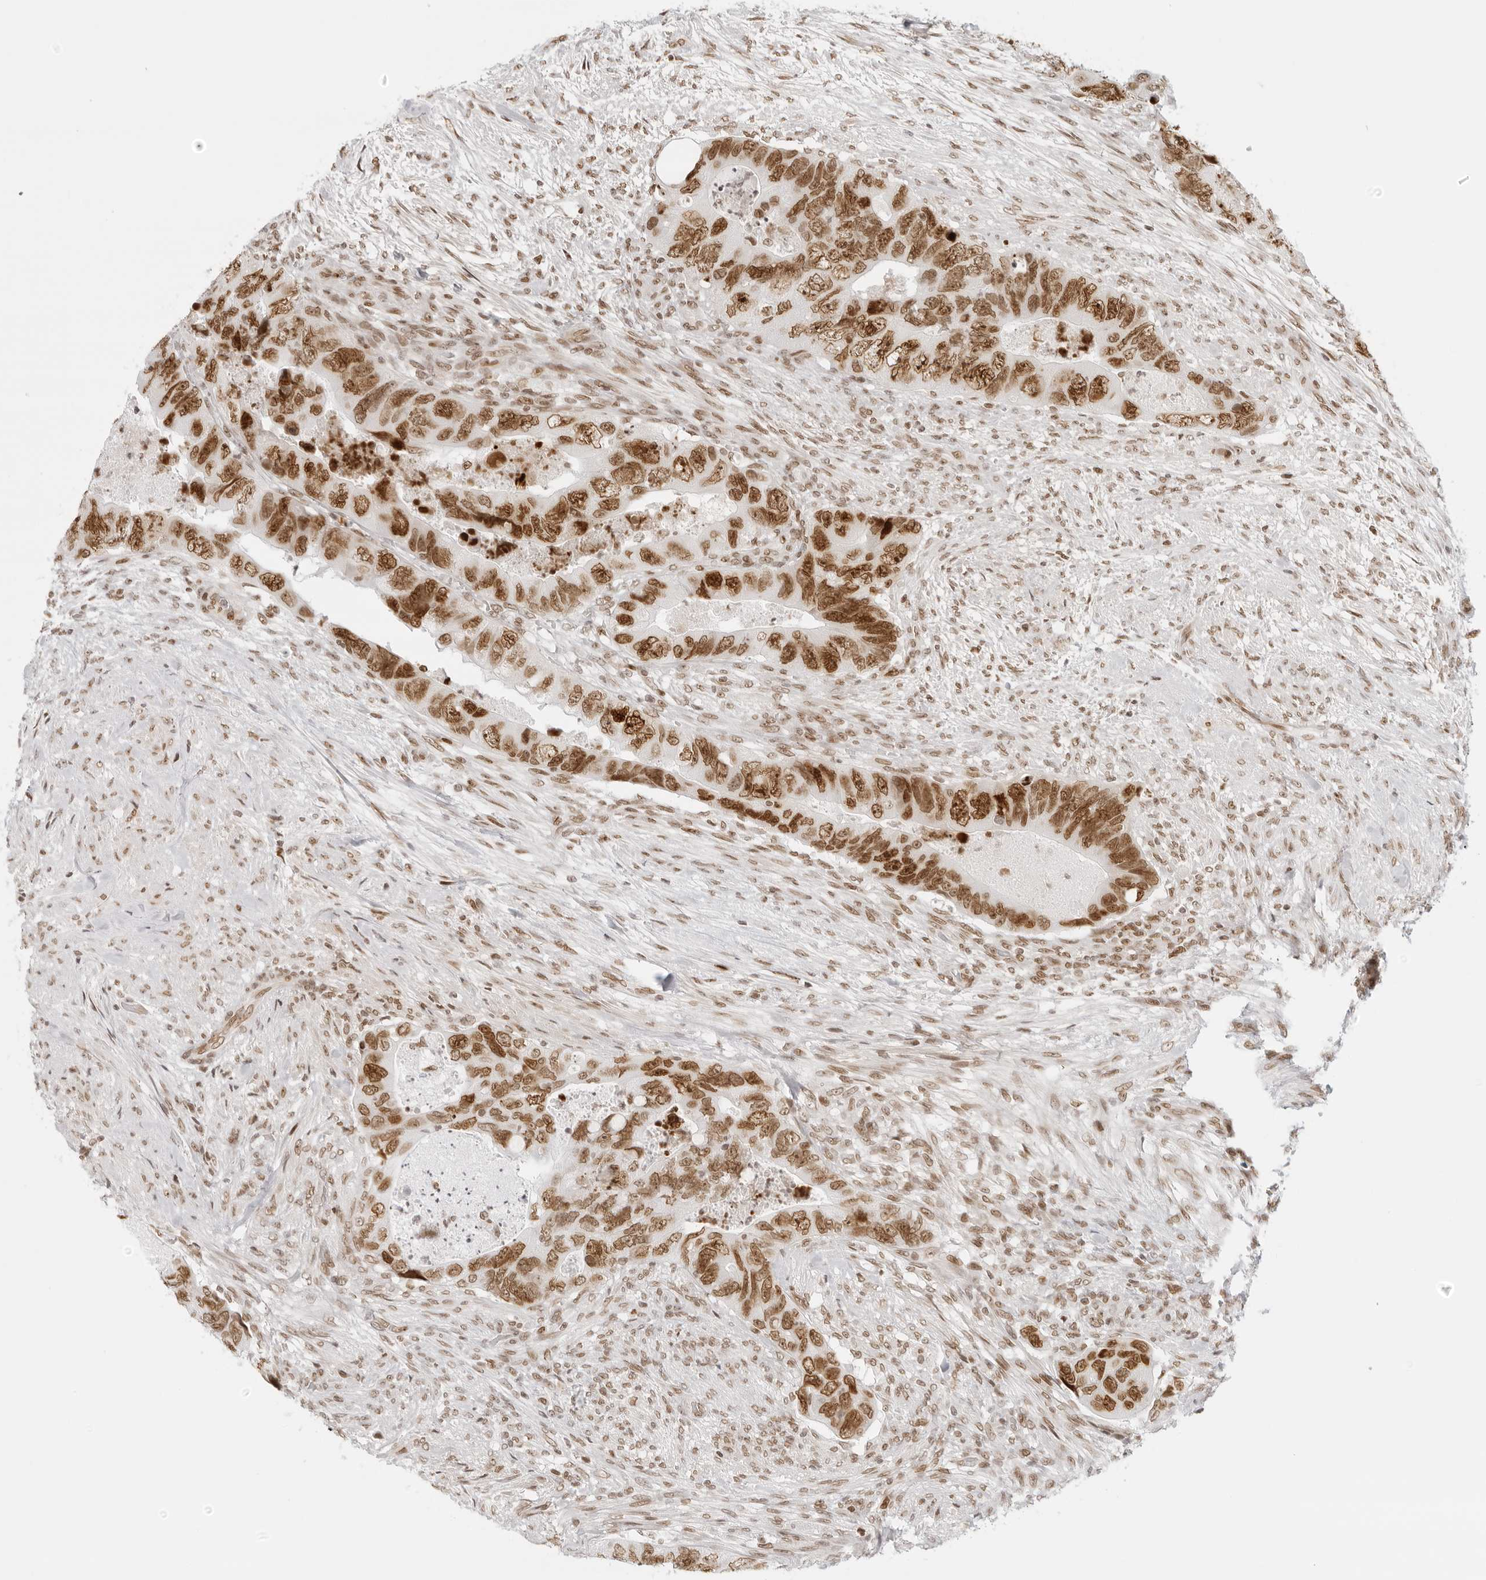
{"staining": {"intensity": "moderate", "quantity": ">75%", "location": "nuclear"}, "tissue": "colorectal cancer", "cell_type": "Tumor cells", "image_type": "cancer", "snomed": [{"axis": "morphology", "description": "Adenocarcinoma, NOS"}, {"axis": "topography", "description": "Rectum"}], "caption": "Immunohistochemistry (IHC) (DAB) staining of colorectal adenocarcinoma exhibits moderate nuclear protein staining in approximately >75% of tumor cells.", "gene": "RCC1", "patient": {"sex": "male", "age": 63}}